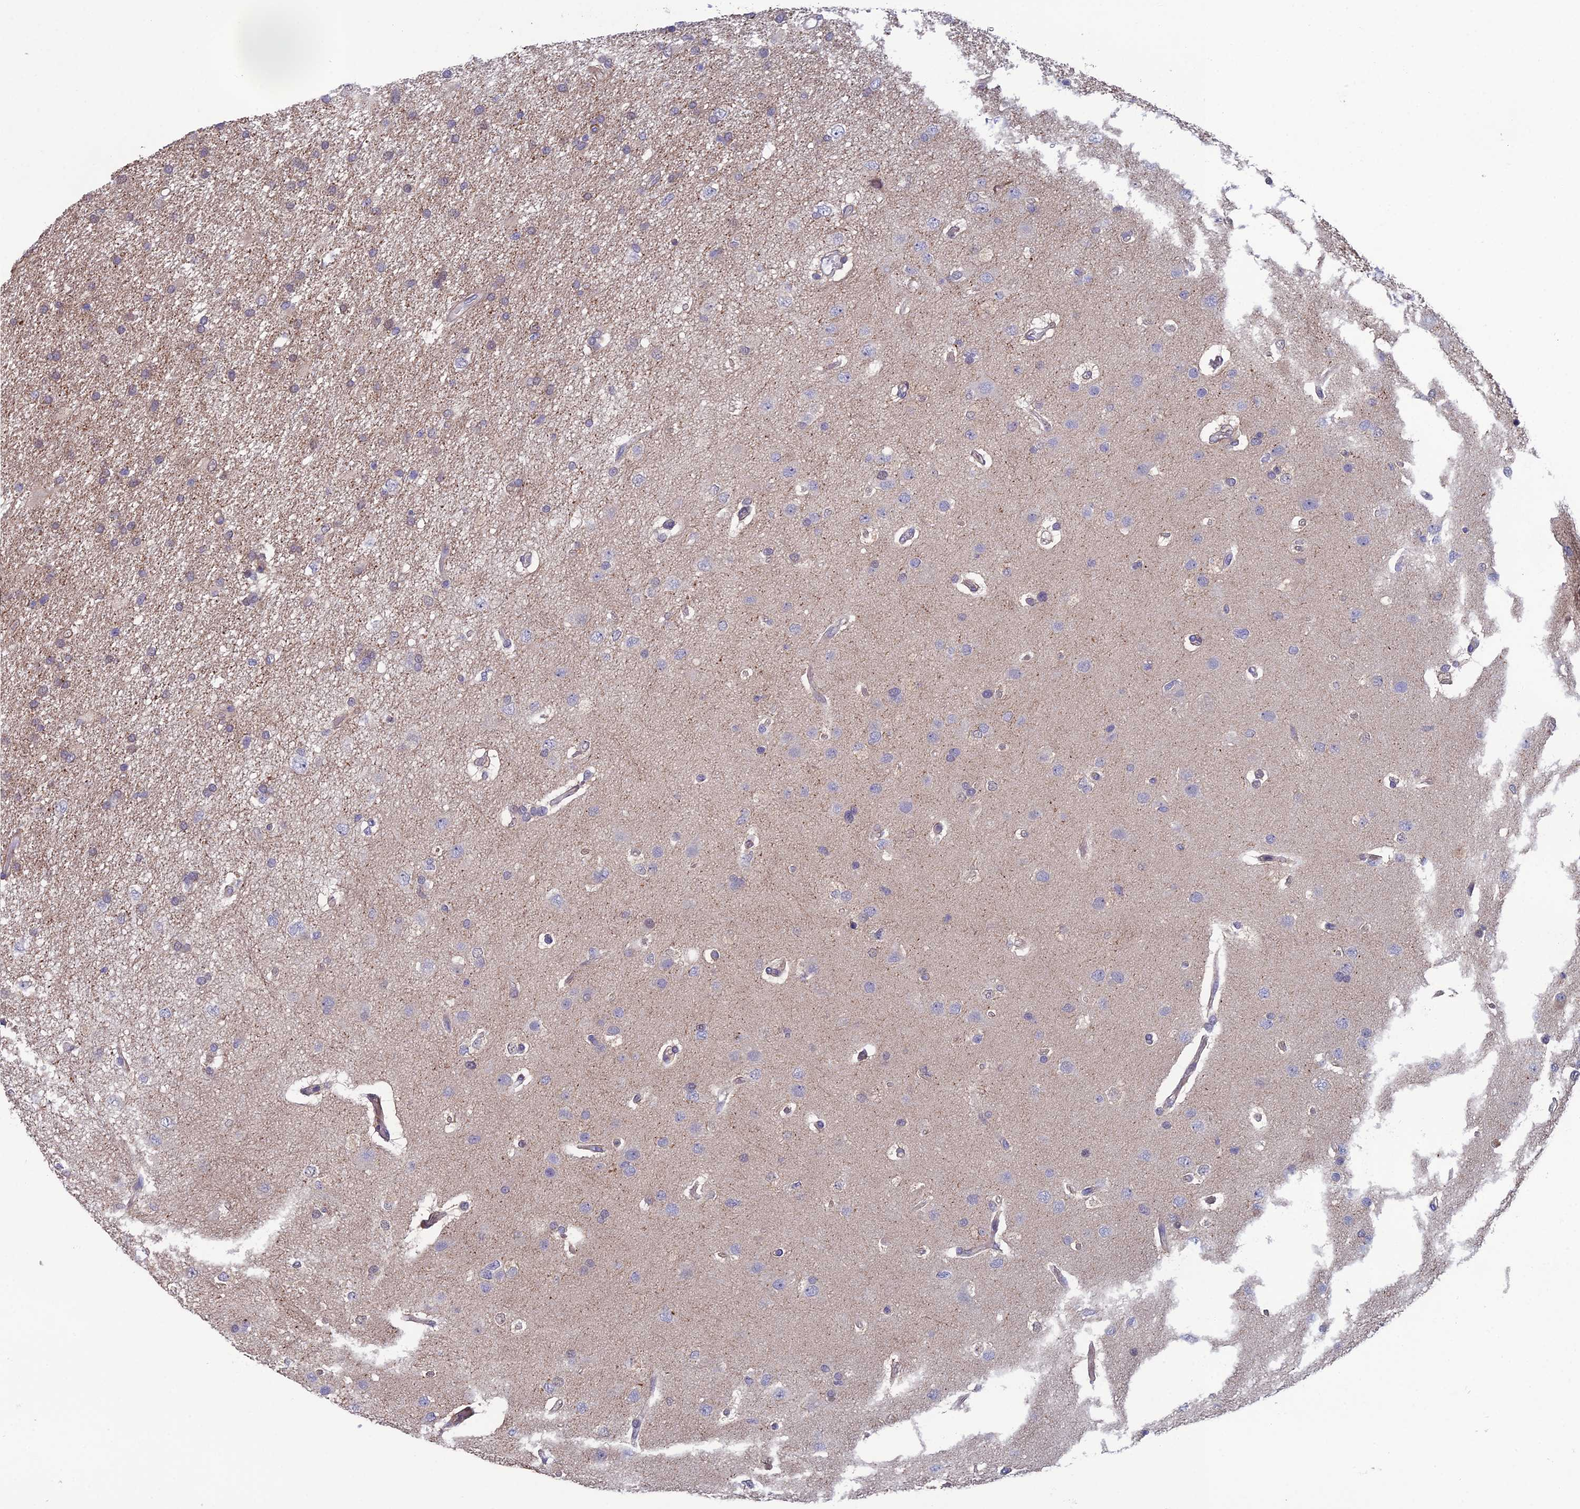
{"staining": {"intensity": "weak", "quantity": "<25%", "location": "cytoplasmic/membranous"}, "tissue": "glioma", "cell_type": "Tumor cells", "image_type": "cancer", "snomed": [{"axis": "morphology", "description": "Glioma, malignant, High grade"}, {"axis": "topography", "description": "Brain"}], "caption": "Tumor cells show no significant expression in malignant glioma (high-grade).", "gene": "C15orf62", "patient": {"sex": "male", "age": 77}}